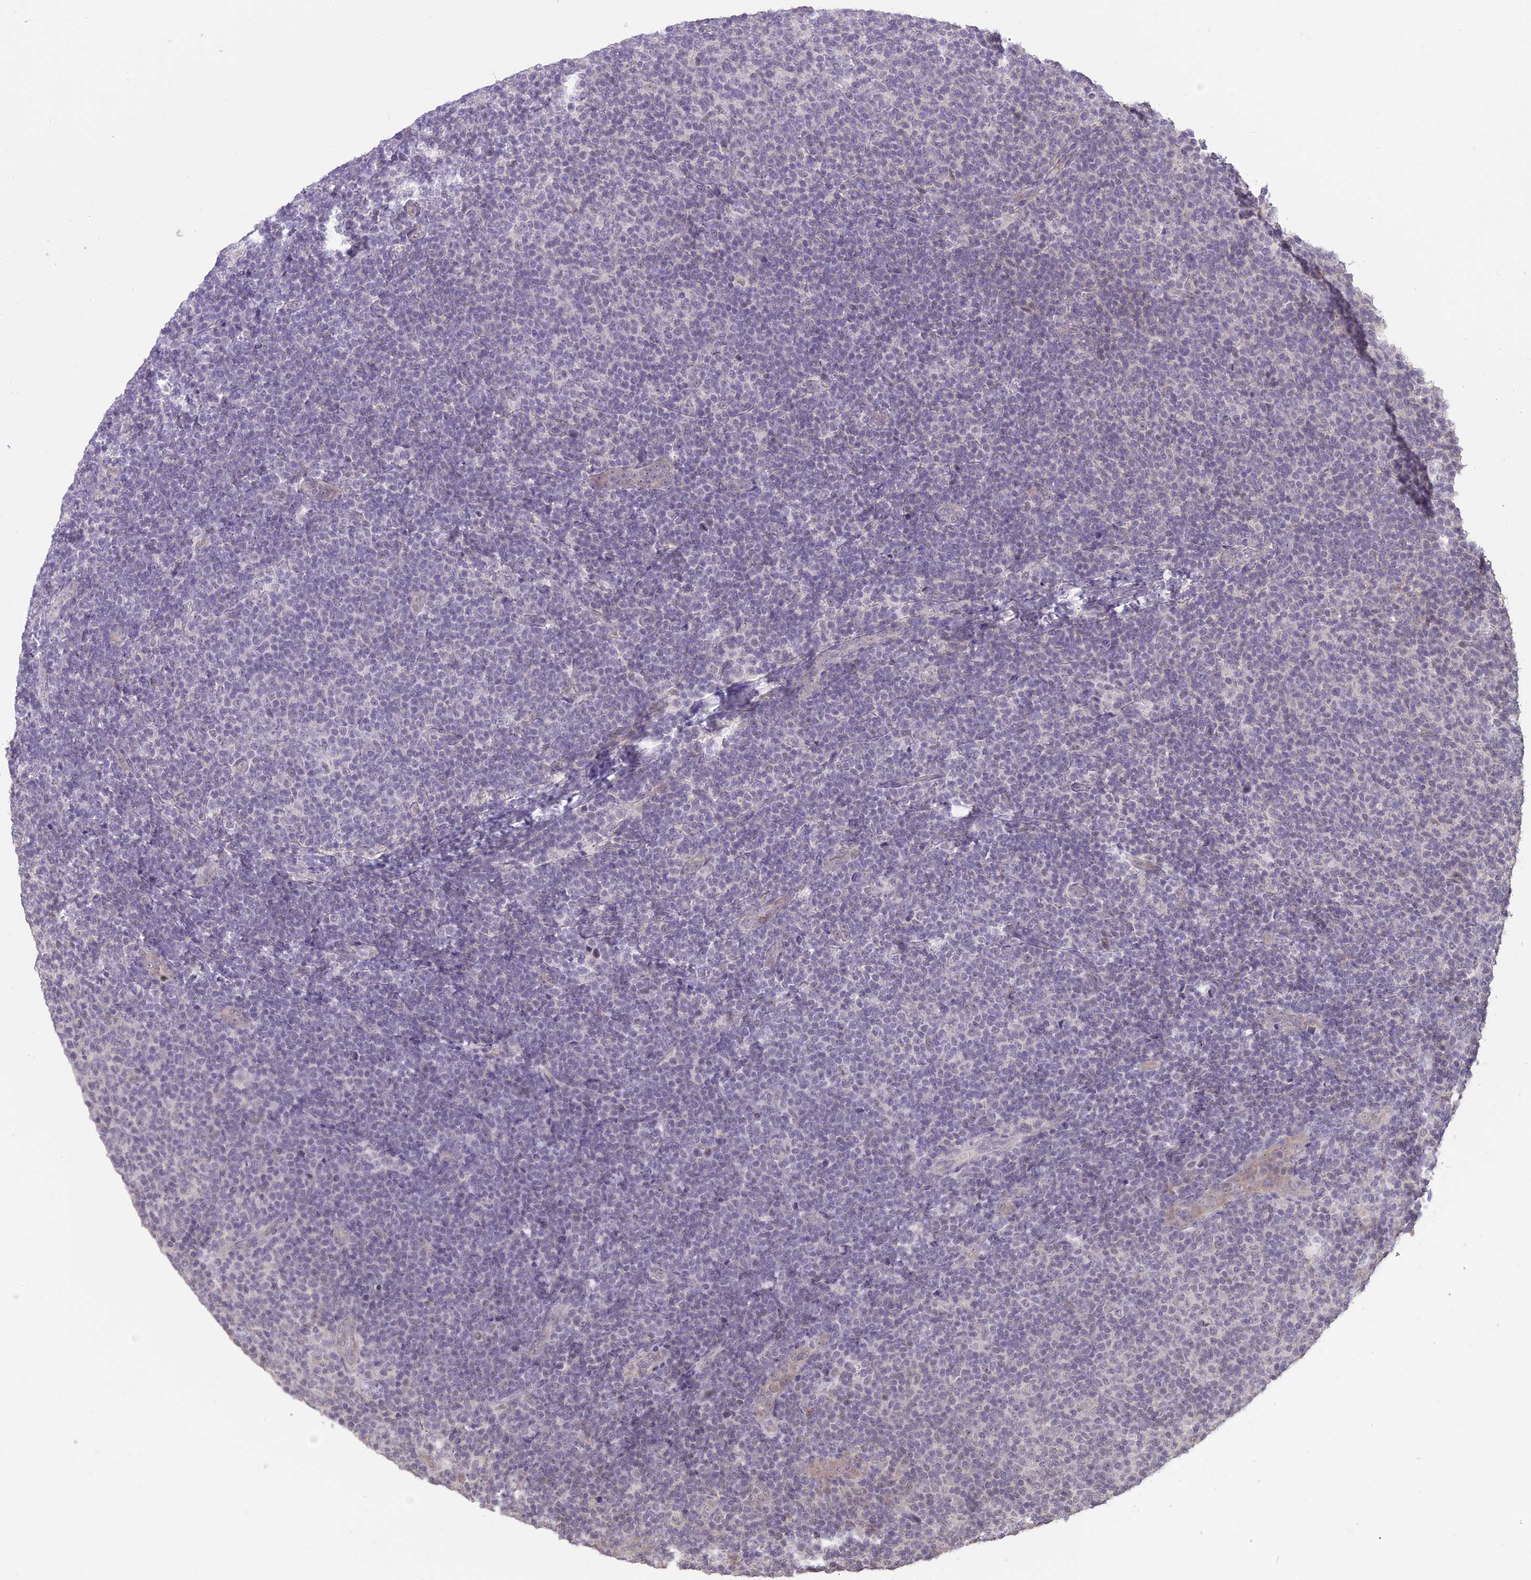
{"staining": {"intensity": "negative", "quantity": "none", "location": "none"}, "tissue": "lymphoma", "cell_type": "Tumor cells", "image_type": "cancer", "snomed": [{"axis": "morphology", "description": "Malignant lymphoma, non-Hodgkin's type, Low grade"}, {"axis": "topography", "description": "Lymph node"}], "caption": "DAB immunohistochemical staining of human malignant lymphoma, non-Hodgkin's type (low-grade) demonstrates no significant staining in tumor cells.", "gene": "TIGD7", "patient": {"sex": "male", "age": 66}}